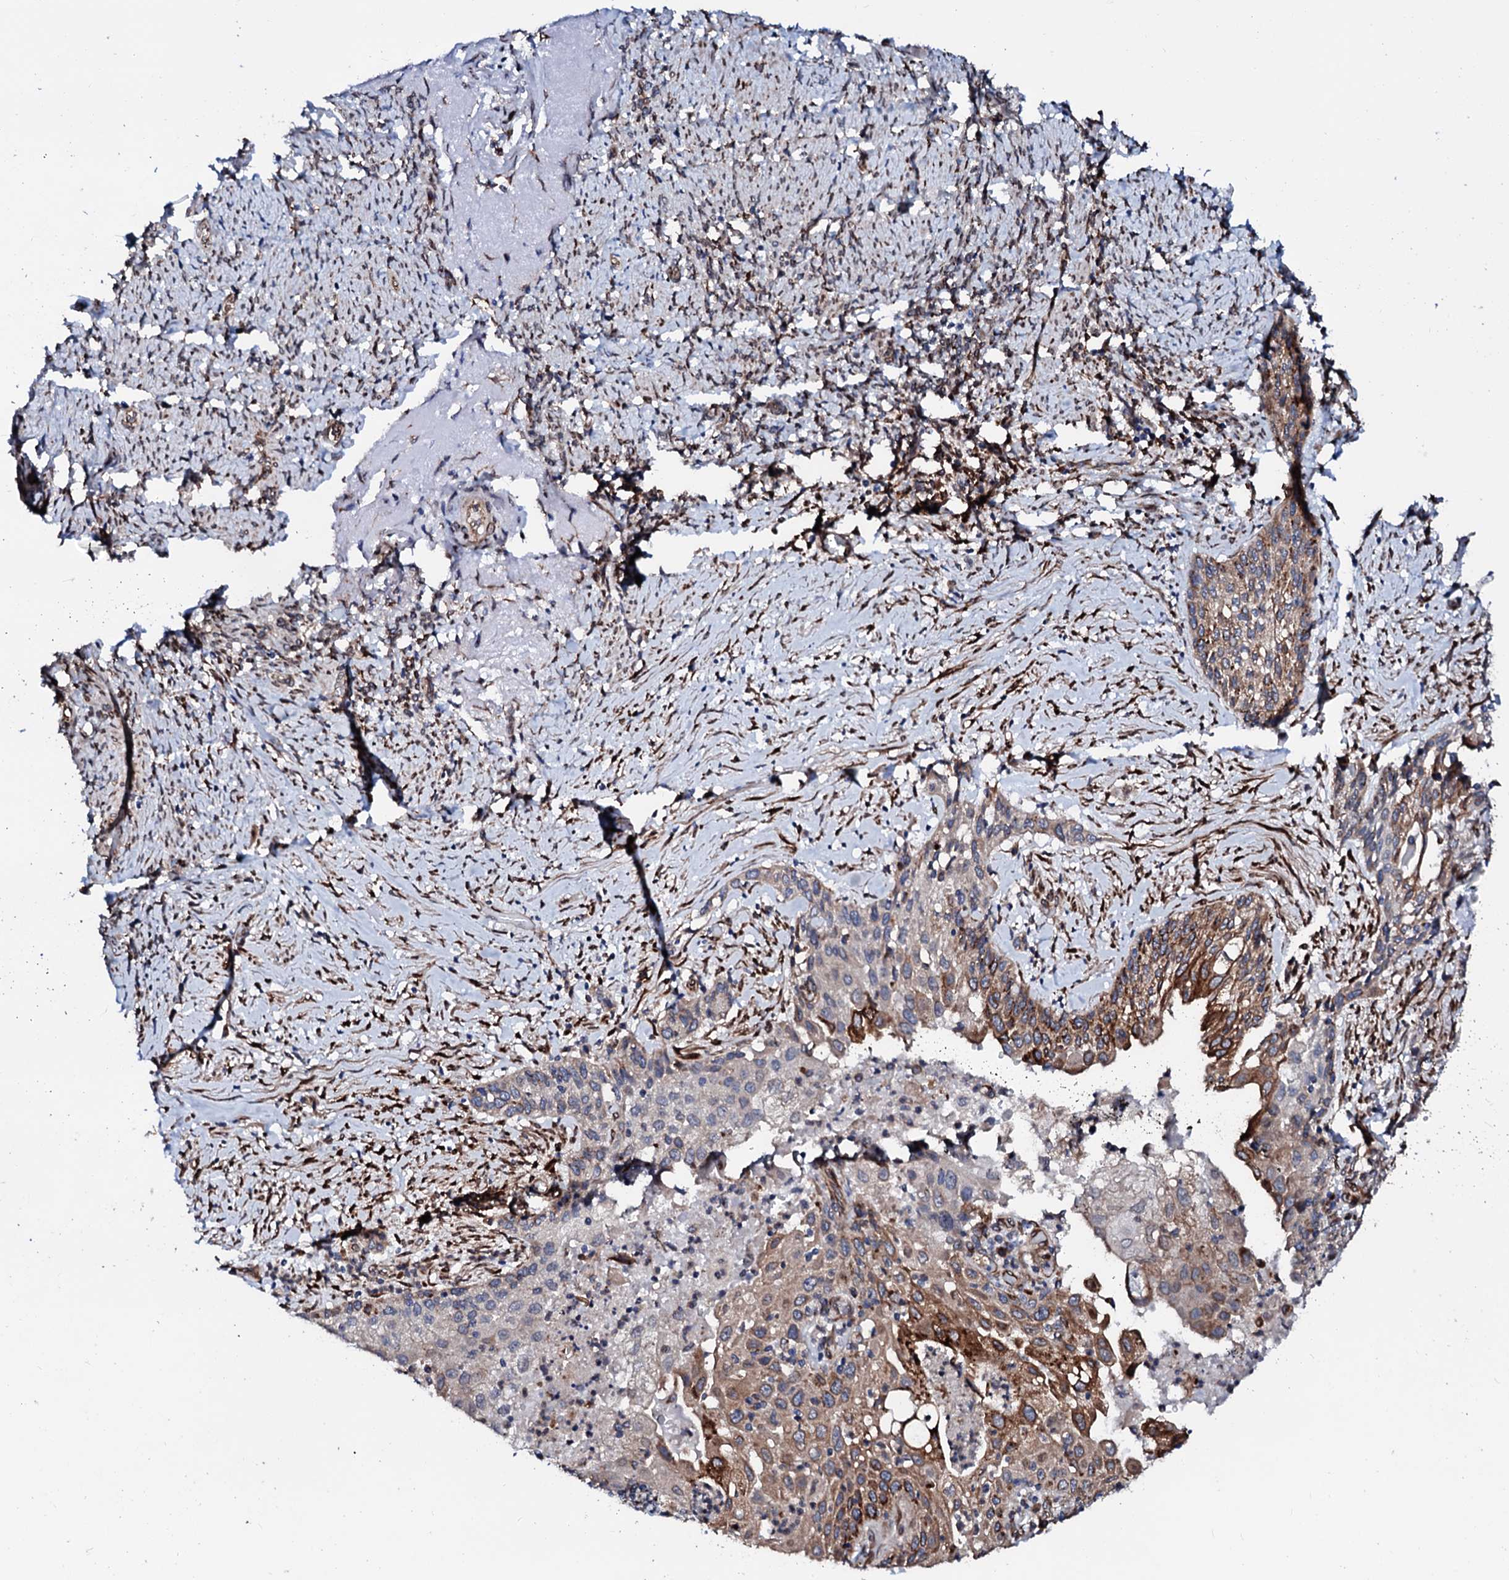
{"staining": {"intensity": "moderate", "quantity": "25%-75%", "location": "cytoplasmic/membranous"}, "tissue": "cervical cancer", "cell_type": "Tumor cells", "image_type": "cancer", "snomed": [{"axis": "morphology", "description": "Squamous cell carcinoma, NOS"}, {"axis": "topography", "description": "Cervix"}], "caption": "Immunohistochemistry staining of cervical squamous cell carcinoma, which exhibits medium levels of moderate cytoplasmic/membranous positivity in about 25%-75% of tumor cells indicating moderate cytoplasmic/membranous protein staining. The staining was performed using DAB (3,3'-diaminobenzidine) (brown) for protein detection and nuclei were counterstained in hematoxylin (blue).", "gene": "TMCO3", "patient": {"sex": "female", "age": 67}}